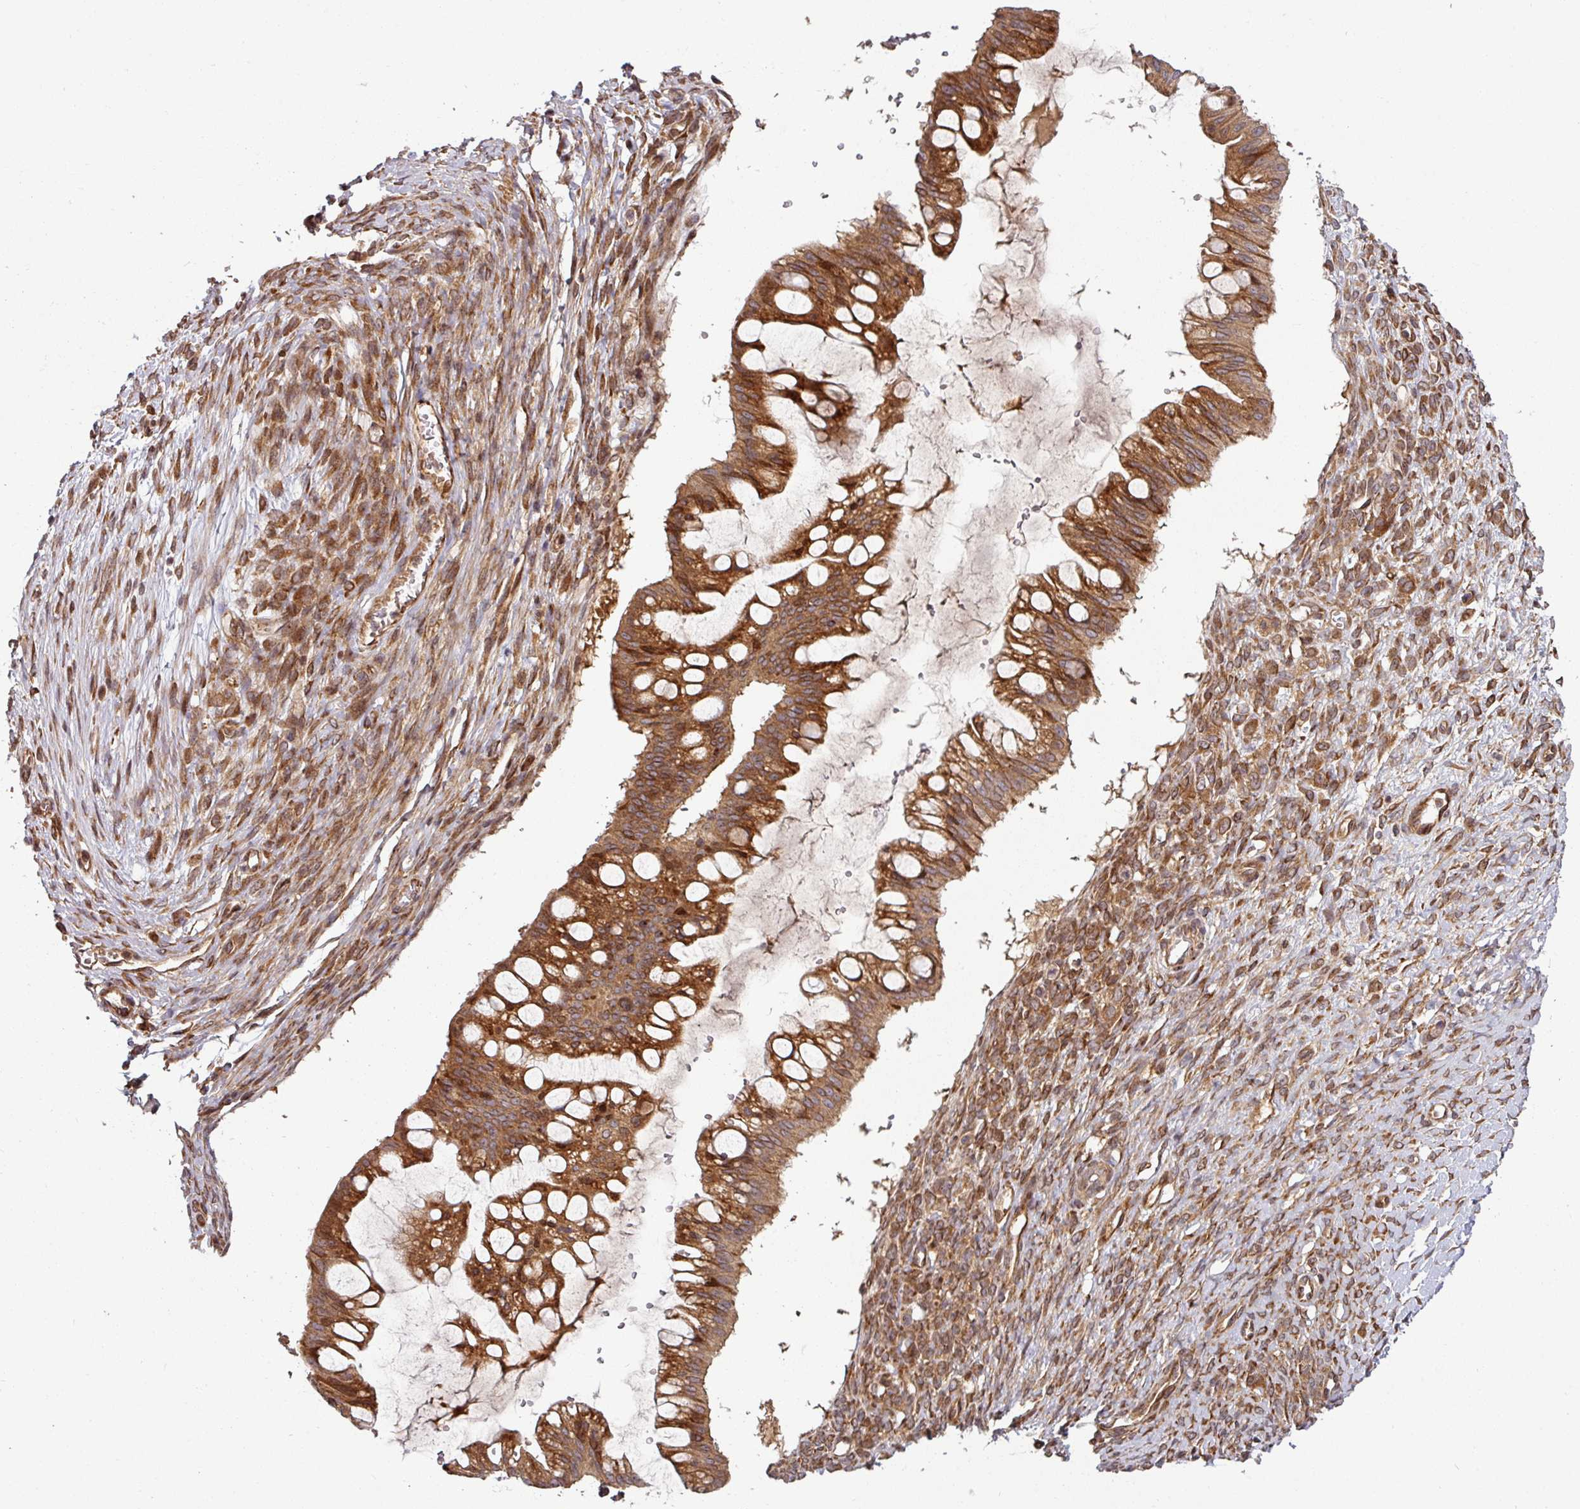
{"staining": {"intensity": "strong", "quantity": ">75%", "location": "cytoplasmic/membranous"}, "tissue": "ovarian cancer", "cell_type": "Tumor cells", "image_type": "cancer", "snomed": [{"axis": "morphology", "description": "Cystadenocarcinoma, mucinous, NOS"}, {"axis": "topography", "description": "Ovary"}], "caption": "A micrograph of mucinous cystadenocarcinoma (ovarian) stained for a protein exhibits strong cytoplasmic/membranous brown staining in tumor cells.", "gene": "RAB5A", "patient": {"sex": "female", "age": 73}}